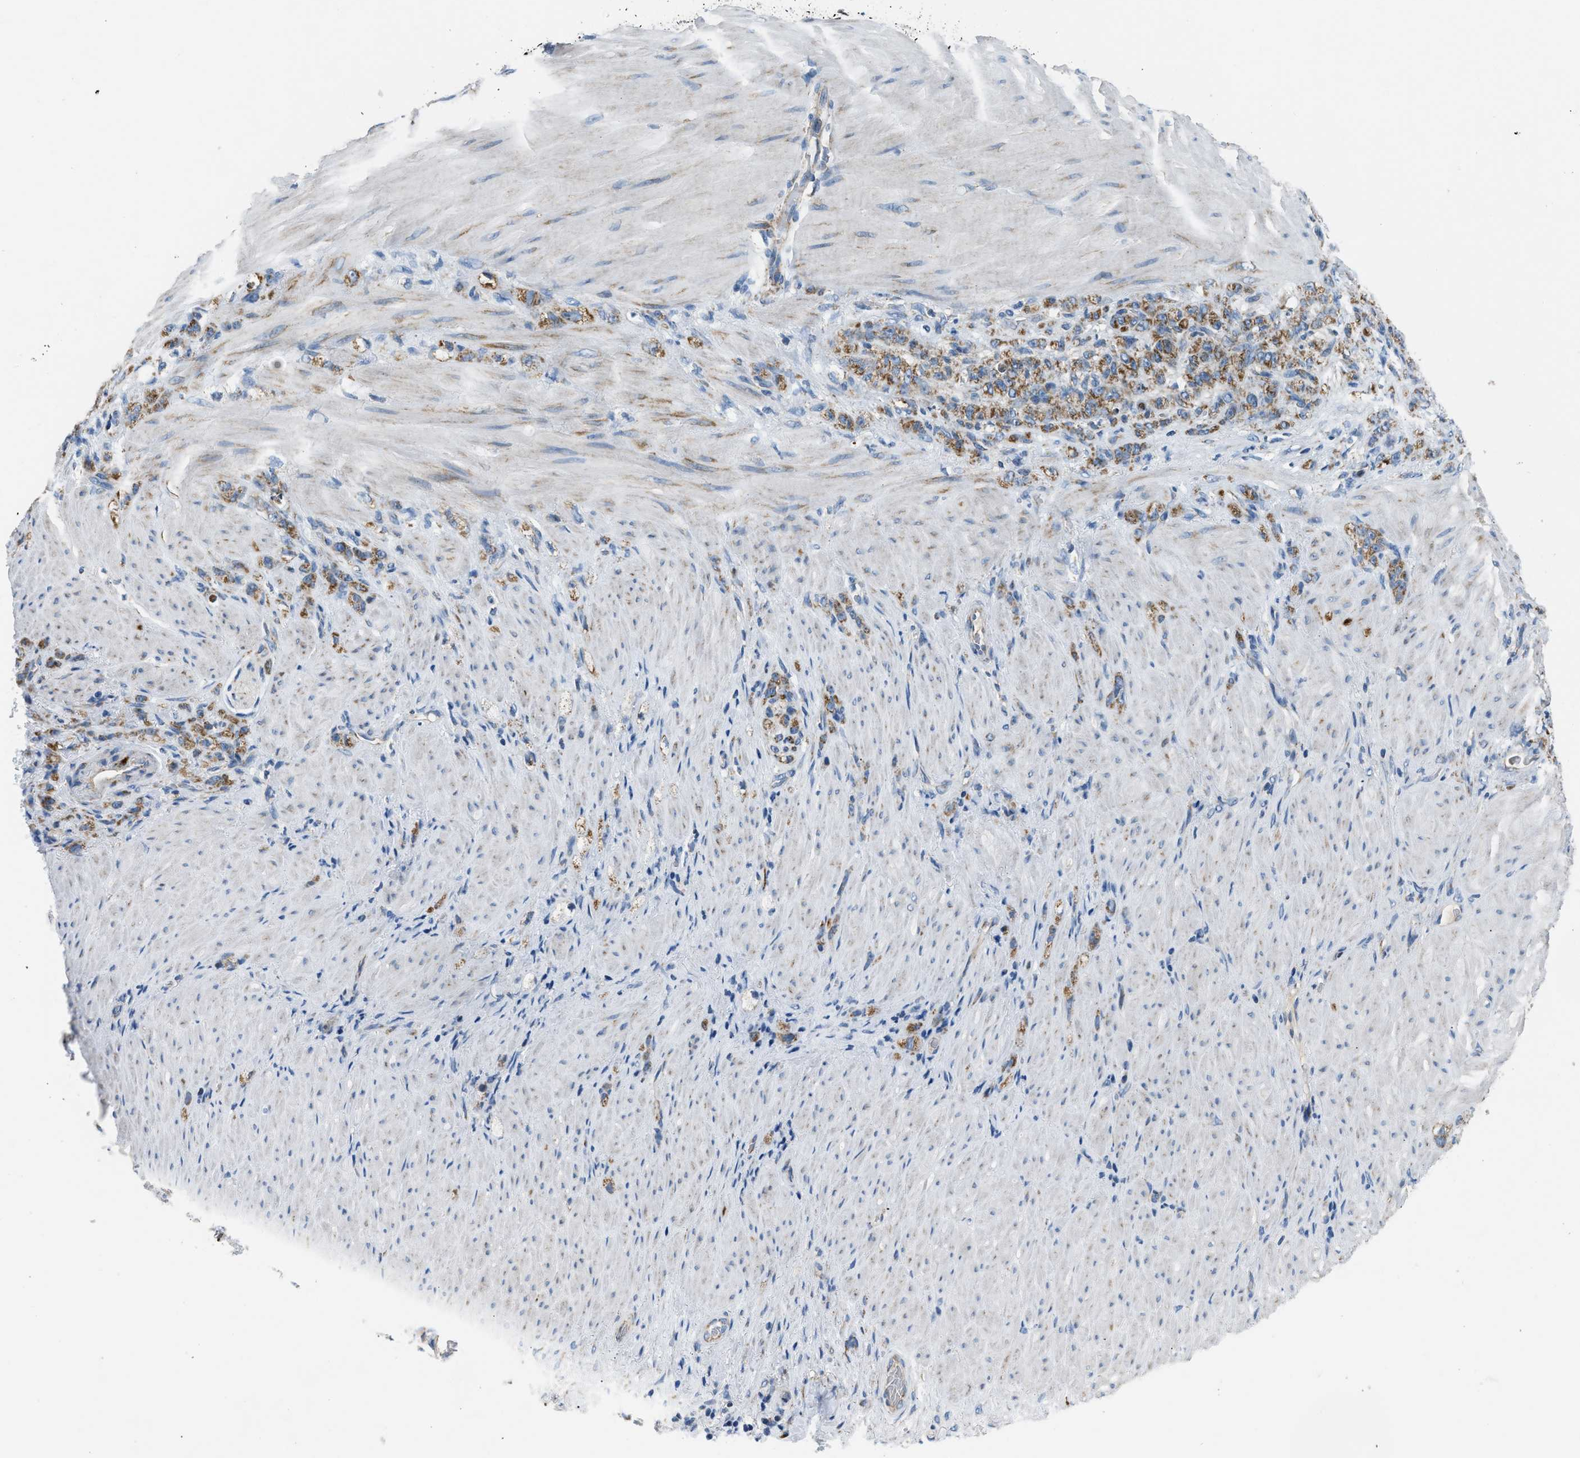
{"staining": {"intensity": "moderate", "quantity": ">75%", "location": "cytoplasmic/membranous"}, "tissue": "stomach cancer", "cell_type": "Tumor cells", "image_type": "cancer", "snomed": [{"axis": "morphology", "description": "Normal tissue, NOS"}, {"axis": "morphology", "description": "Adenocarcinoma, NOS"}, {"axis": "topography", "description": "Stomach"}], "caption": "Adenocarcinoma (stomach) stained with a brown dye demonstrates moderate cytoplasmic/membranous positive staining in approximately >75% of tumor cells.", "gene": "ACADVL", "patient": {"sex": "male", "age": 82}}